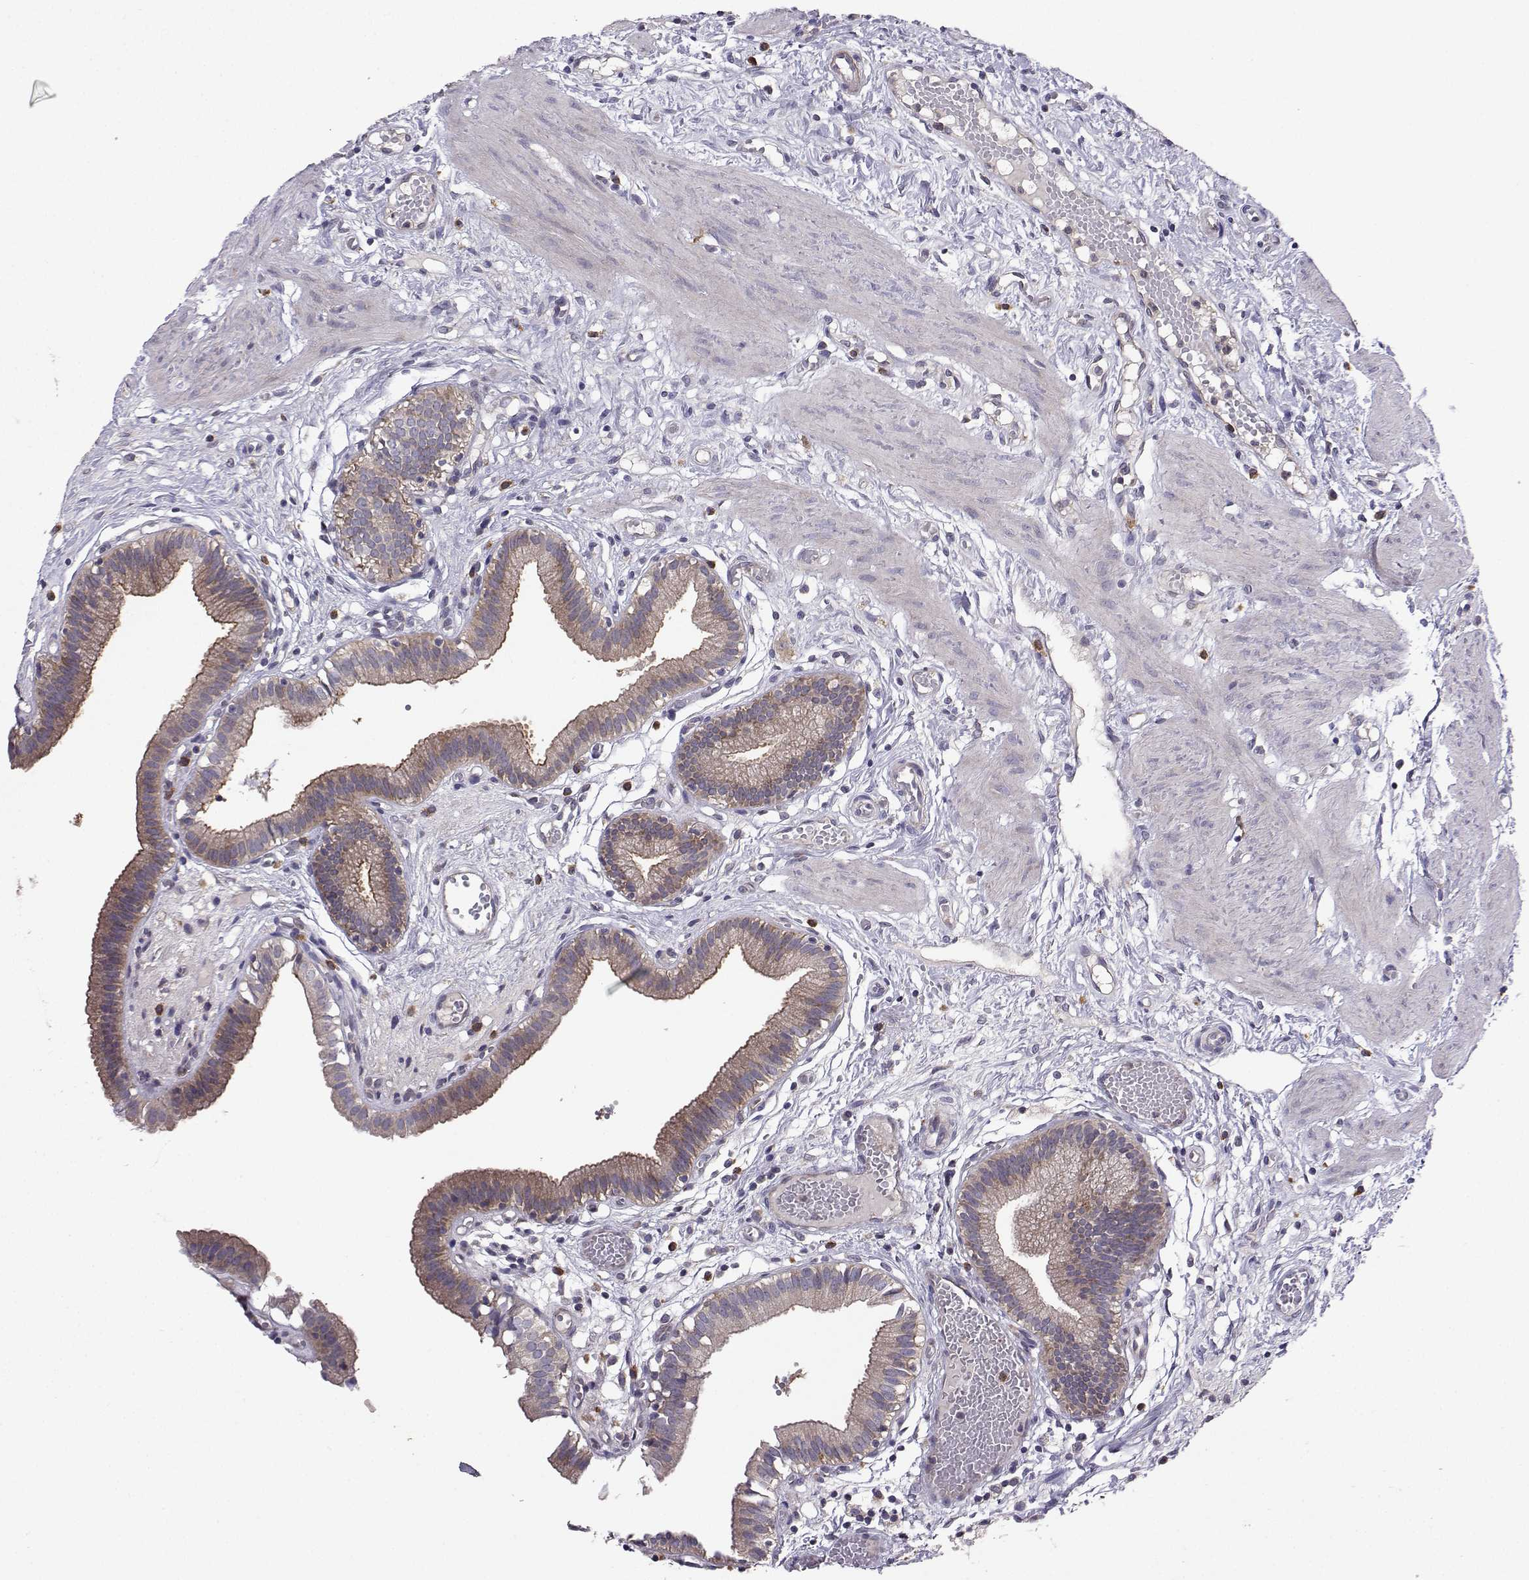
{"staining": {"intensity": "moderate", "quantity": "25%-75%", "location": "cytoplasmic/membranous"}, "tissue": "gallbladder", "cell_type": "Glandular cells", "image_type": "normal", "snomed": [{"axis": "morphology", "description": "Normal tissue, NOS"}, {"axis": "topography", "description": "Gallbladder"}], "caption": "Protein analysis of unremarkable gallbladder displays moderate cytoplasmic/membranous expression in approximately 25%-75% of glandular cells.", "gene": "STXBP5", "patient": {"sex": "female", "age": 24}}